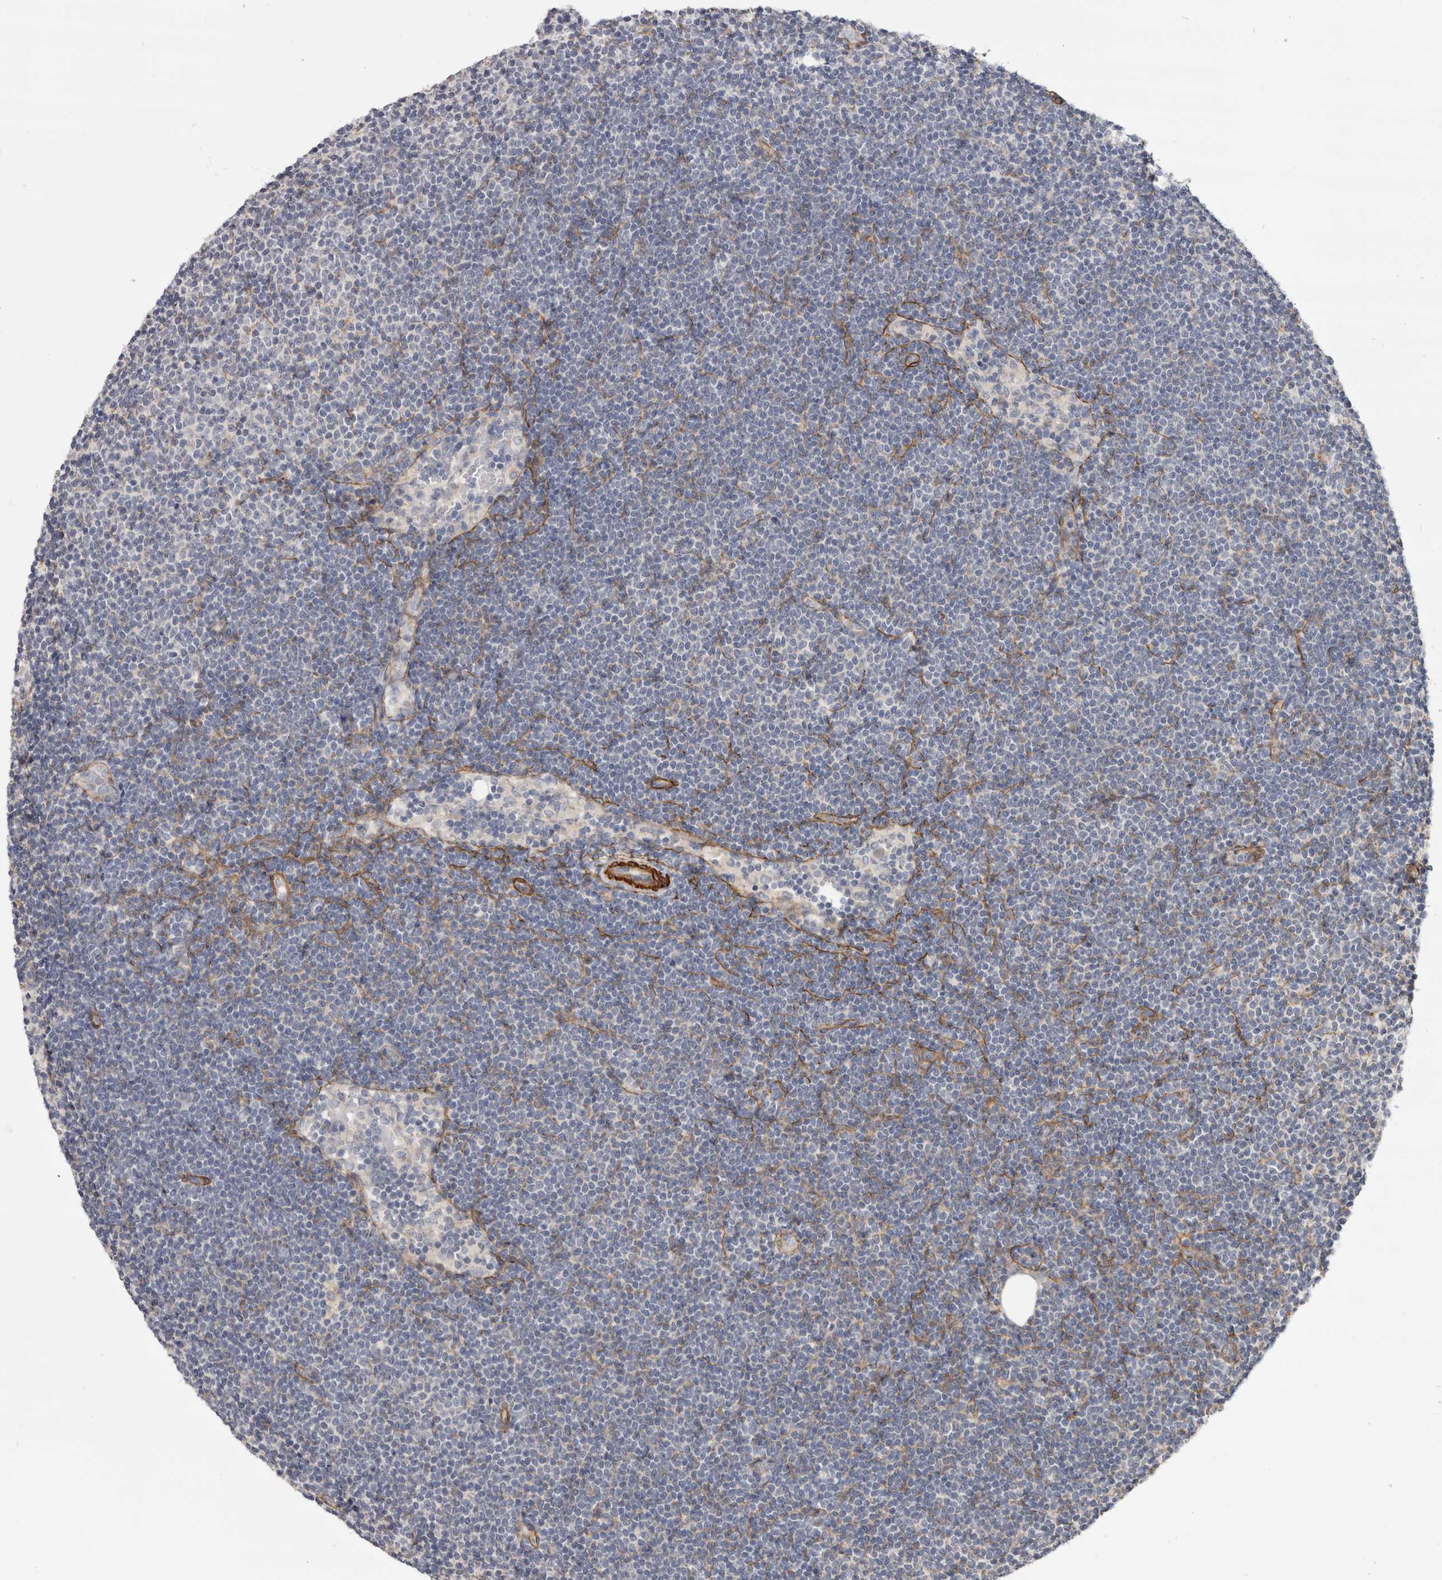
{"staining": {"intensity": "negative", "quantity": "none", "location": "none"}, "tissue": "lymphoma", "cell_type": "Tumor cells", "image_type": "cancer", "snomed": [{"axis": "morphology", "description": "Malignant lymphoma, non-Hodgkin's type, Low grade"}, {"axis": "topography", "description": "Lymph node"}], "caption": "There is no significant expression in tumor cells of lymphoma. (Brightfield microscopy of DAB IHC at high magnification).", "gene": "CGN", "patient": {"sex": "female", "age": 53}}